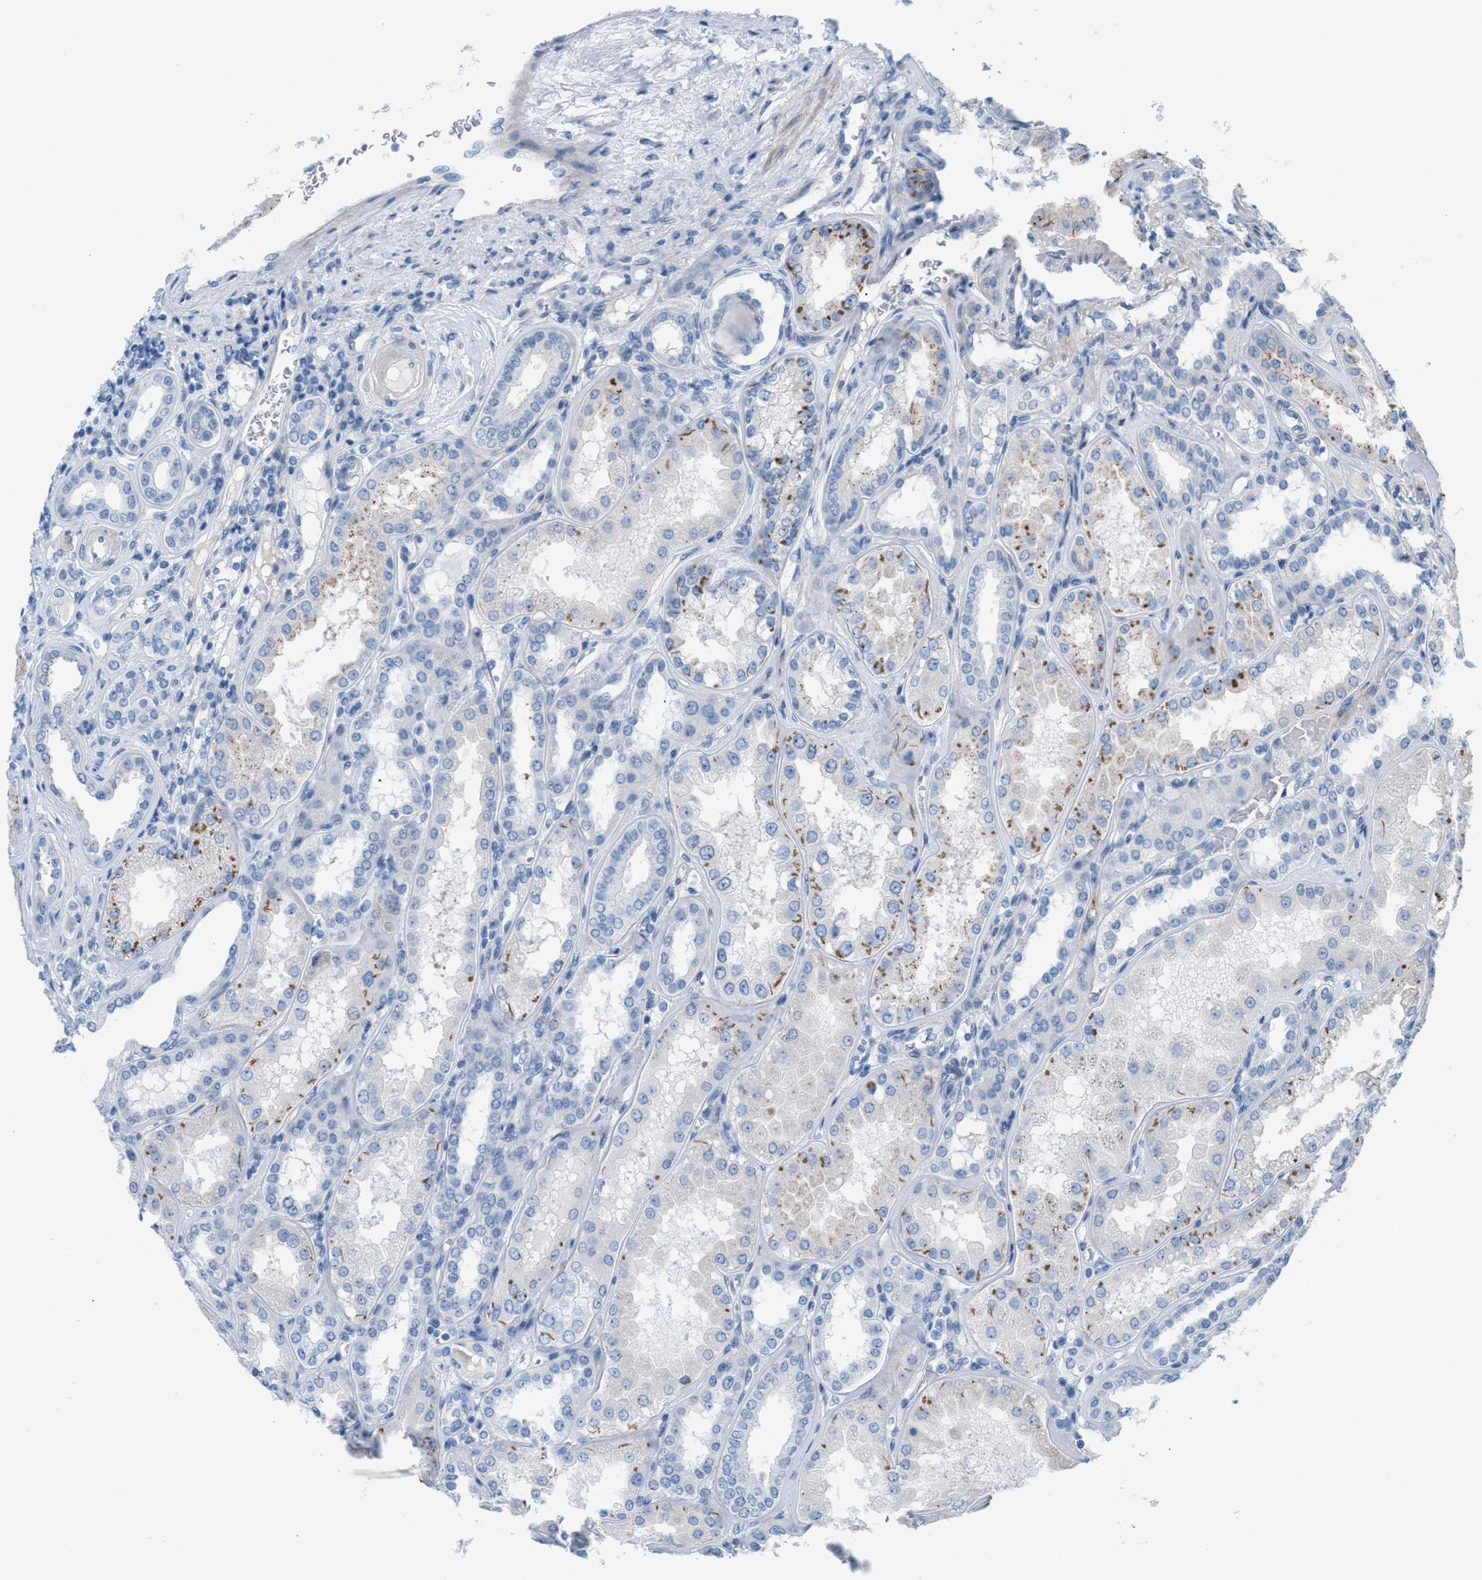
{"staining": {"intensity": "negative", "quantity": "none", "location": "none"}, "tissue": "kidney", "cell_type": "Cells in glomeruli", "image_type": "normal", "snomed": [{"axis": "morphology", "description": "Normal tissue, NOS"}, {"axis": "topography", "description": "Kidney"}], "caption": "An IHC image of normal kidney is shown. There is no staining in cells in glomeruli of kidney.", "gene": "MPP3", "patient": {"sex": "female", "age": 56}}